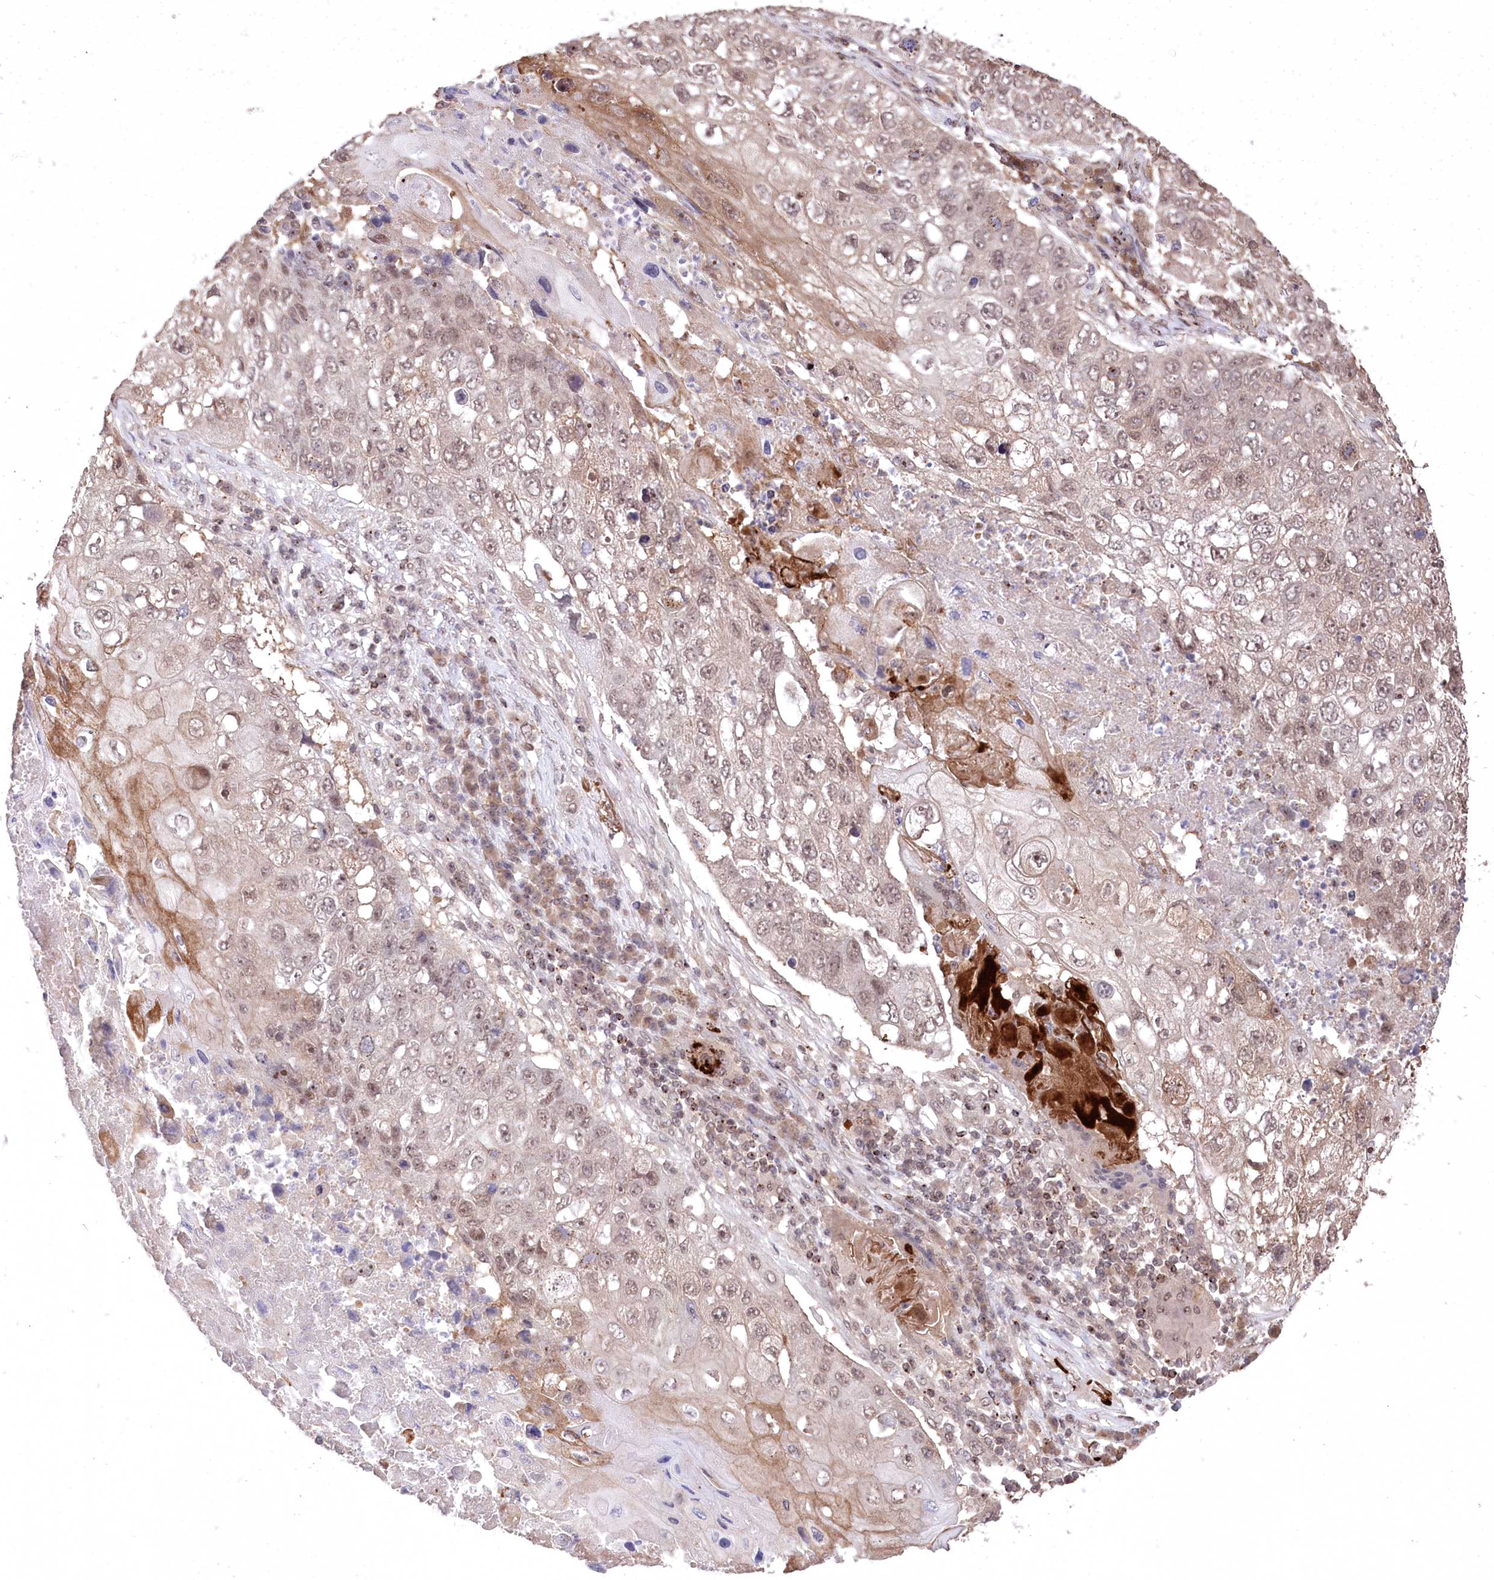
{"staining": {"intensity": "moderate", "quantity": ">75%", "location": "cytoplasmic/membranous,nuclear"}, "tissue": "lung cancer", "cell_type": "Tumor cells", "image_type": "cancer", "snomed": [{"axis": "morphology", "description": "Squamous cell carcinoma, NOS"}, {"axis": "topography", "description": "Lung"}], "caption": "The image displays staining of squamous cell carcinoma (lung), revealing moderate cytoplasmic/membranous and nuclear protein expression (brown color) within tumor cells. (DAB (3,3'-diaminobenzidine) IHC, brown staining for protein, blue staining for nuclei).", "gene": "CCSER2", "patient": {"sex": "male", "age": 61}}